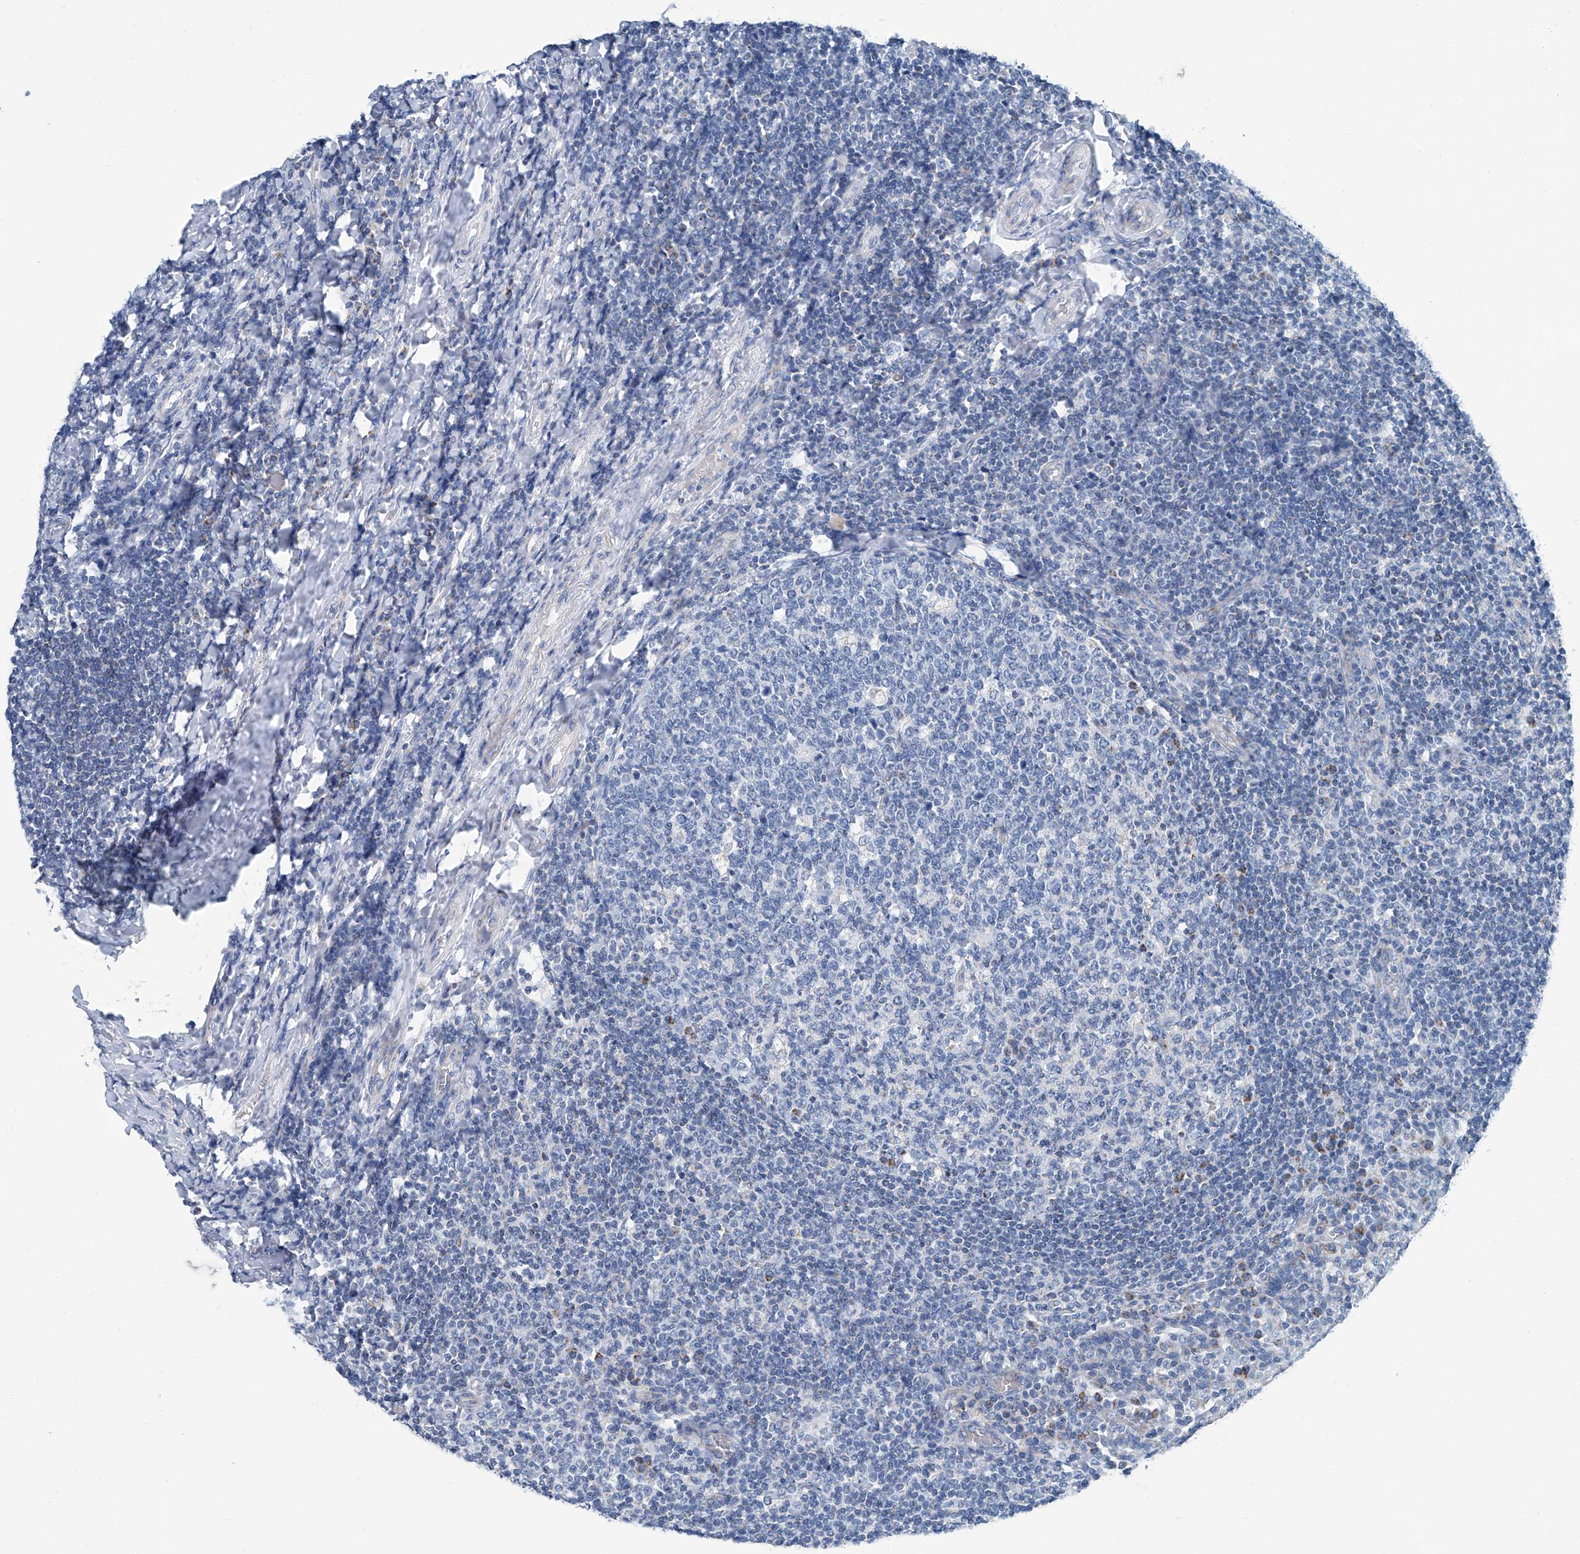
{"staining": {"intensity": "negative", "quantity": "none", "location": "none"}, "tissue": "tonsil", "cell_type": "Germinal center cells", "image_type": "normal", "snomed": [{"axis": "morphology", "description": "Normal tissue, NOS"}, {"axis": "topography", "description": "Tonsil"}], "caption": "Germinal center cells show no significant positivity in unremarkable tonsil. Brightfield microscopy of IHC stained with DAB (brown) and hematoxylin (blue), captured at high magnification.", "gene": "MT", "patient": {"sex": "female", "age": 19}}